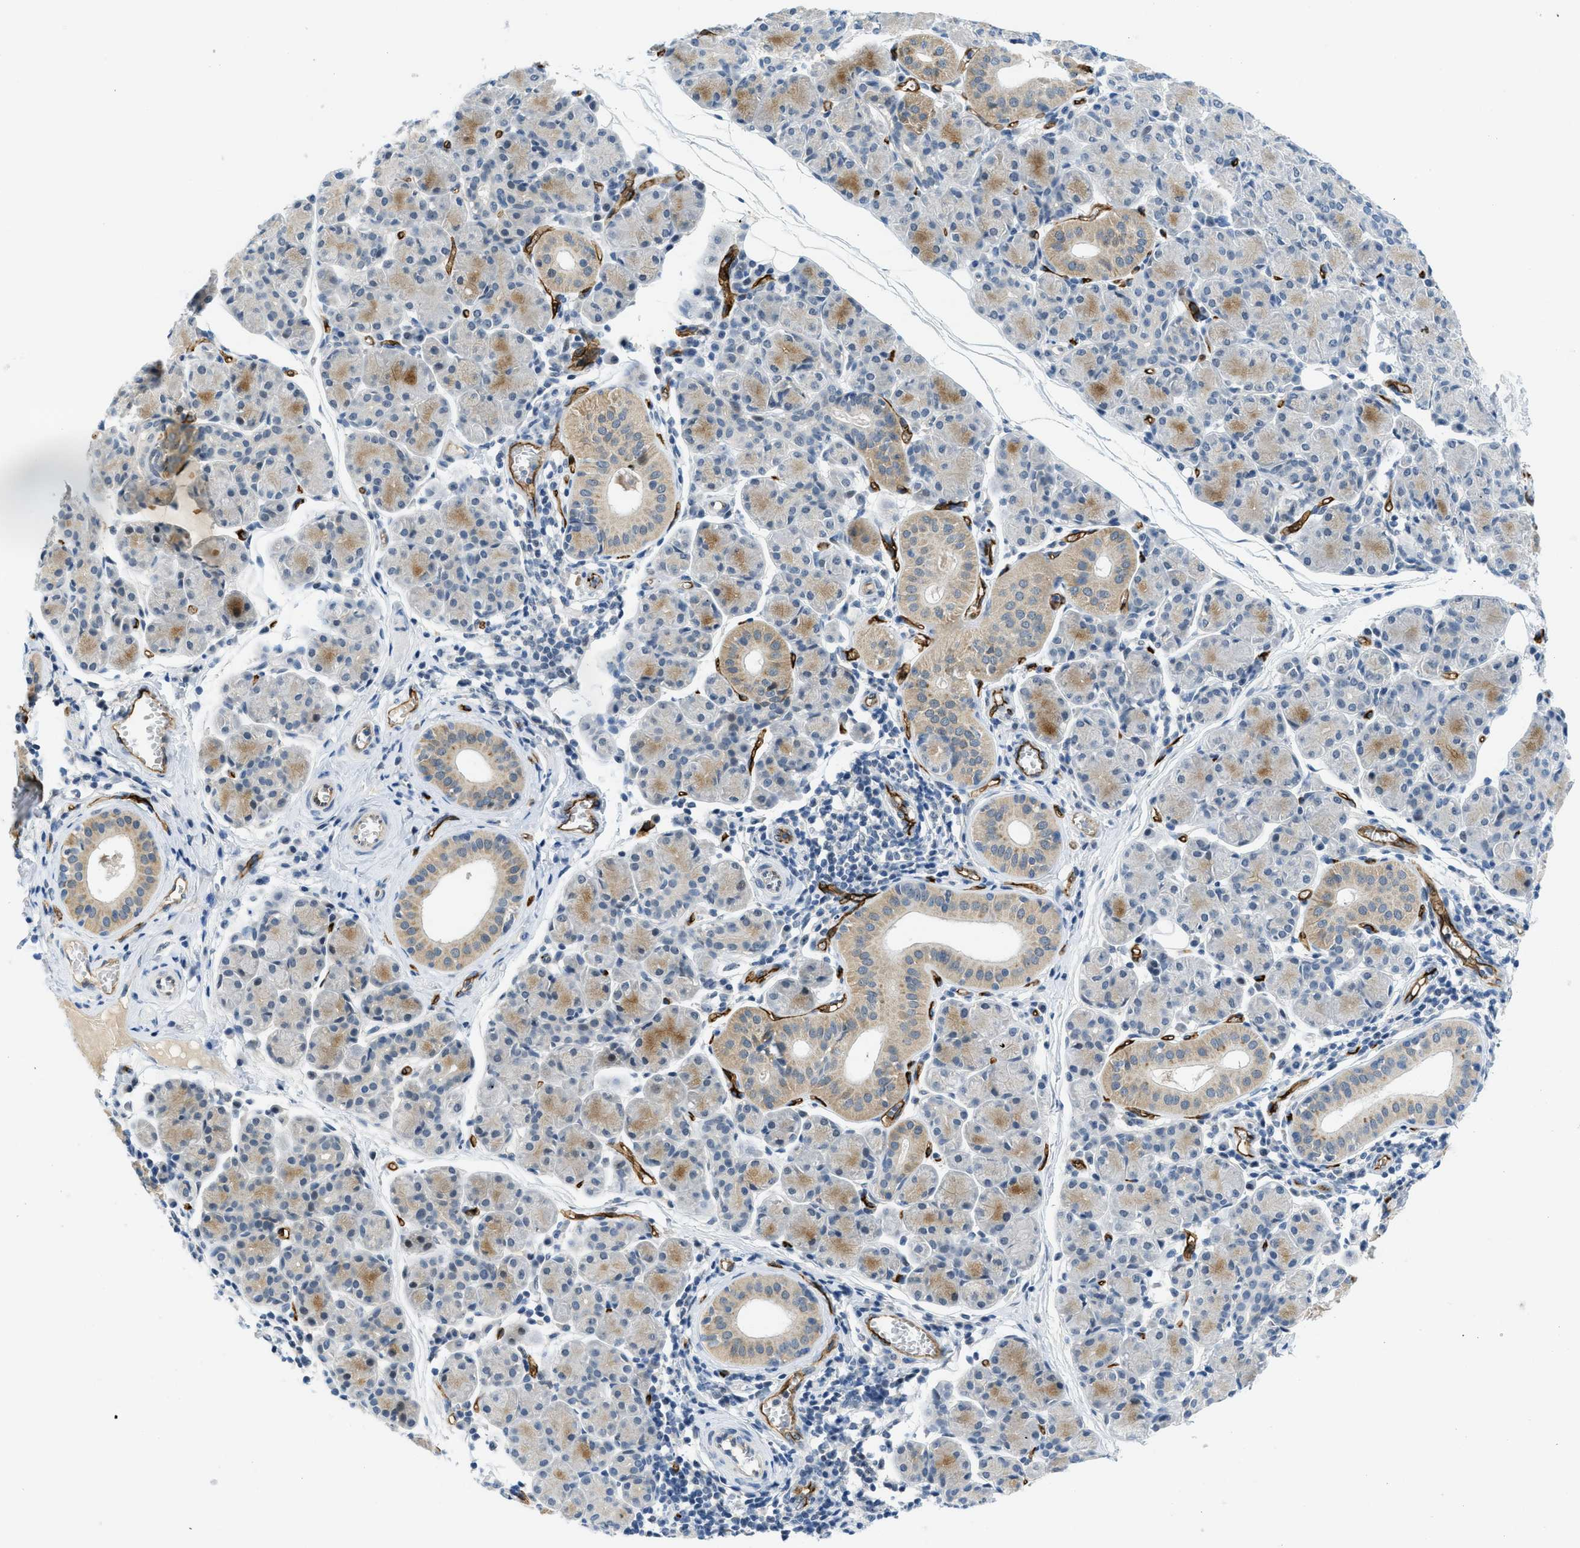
{"staining": {"intensity": "moderate", "quantity": "<25%", "location": "cytoplasmic/membranous"}, "tissue": "salivary gland", "cell_type": "Glandular cells", "image_type": "normal", "snomed": [{"axis": "morphology", "description": "Normal tissue, NOS"}, {"axis": "morphology", "description": "Inflammation, NOS"}, {"axis": "topography", "description": "Lymph node"}, {"axis": "topography", "description": "Salivary gland"}], "caption": "An IHC image of unremarkable tissue is shown. Protein staining in brown highlights moderate cytoplasmic/membranous positivity in salivary gland within glandular cells. (IHC, brightfield microscopy, high magnification).", "gene": "SLCO2A1", "patient": {"sex": "male", "age": 3}}